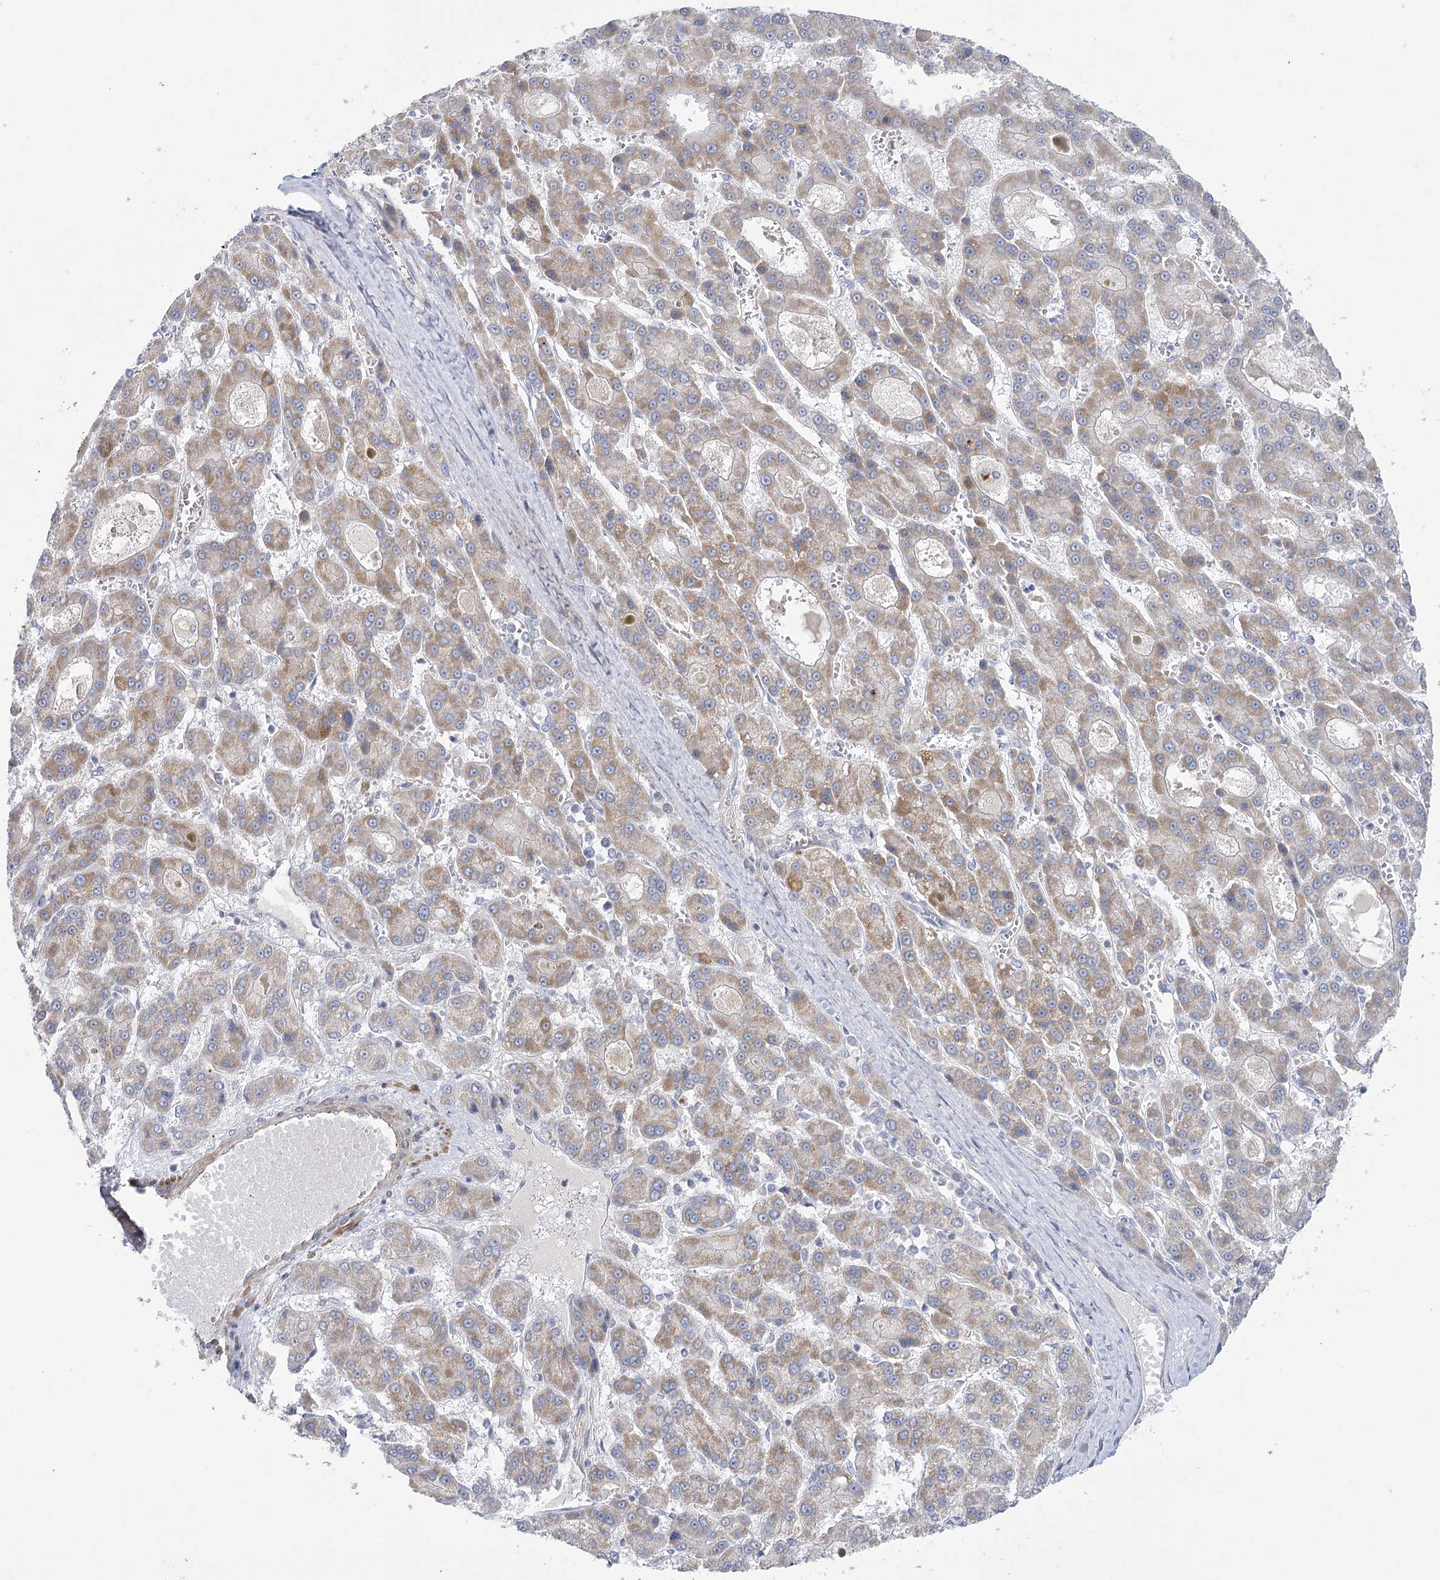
{"staining": {"intensity": "moderate", "quantity": ">75%", "location": "cytoplasmic/membranous"}, "tissue": "liver cancer", "cell_type": "Tumor cells", "image_type": "cancer", "snomed": [{"axis": "morphology", "description": "Carcinoma, Hepatocellular, NOS"}, {"axis": "topography", "description": "Liver"}], "caption": "Hepatocellular carcinoma (liver) stained for a protein (brown) reveals moderate cytoplasmic/membranous positive expression in about >75% of tumor cells.", "gene": "DHTKD1", "patient": {"sex": "male", "age": 70}}